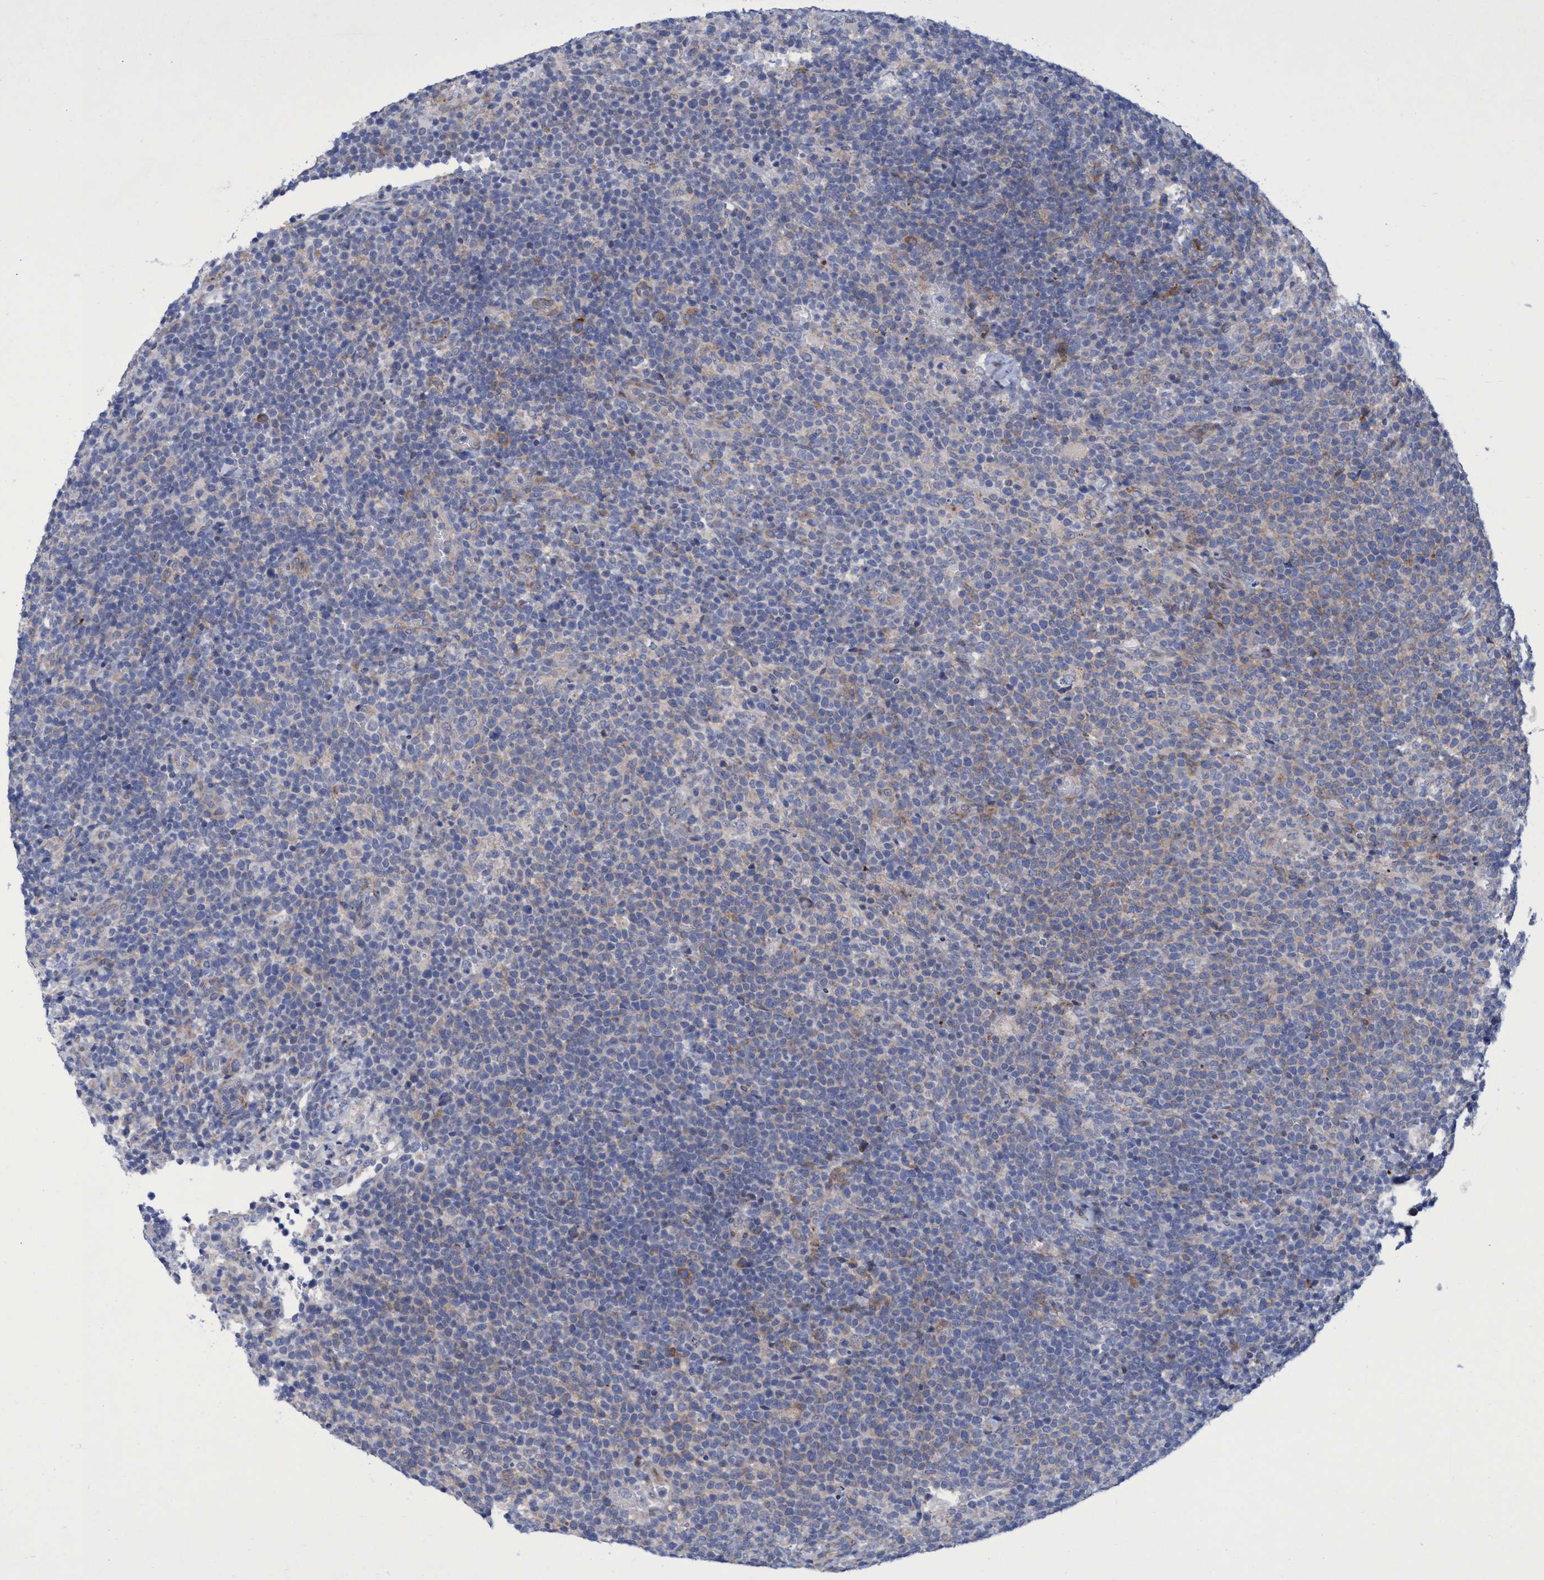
{"staining": {"intensity": "weak", "quantity": "<25%", "location": "cytoplasmic/membranous"}, "tissue": "lymphoma", "cell_type": "Tumor cells", "image_type": "cancer", "snomed": [{"axis": "morphology", "description": "Malignant lymphoma, non-Hodgkin's type, High grade"}, {"axis": "topography", "description": "Lymph node"}], "caption": "The photomicrograph exhibits no significant staining in tumor cells of malignant lymphoma, non-Hodgkin's type (high-grade). (Stains: DAB (3,3'-diaminobenzidine) IHC with hematoxylin counter stain, Microscopy: brightfield microscopy at high magnification).", "gene": "R3HCC1", "patient": {"sex": "male", "age": 61}}